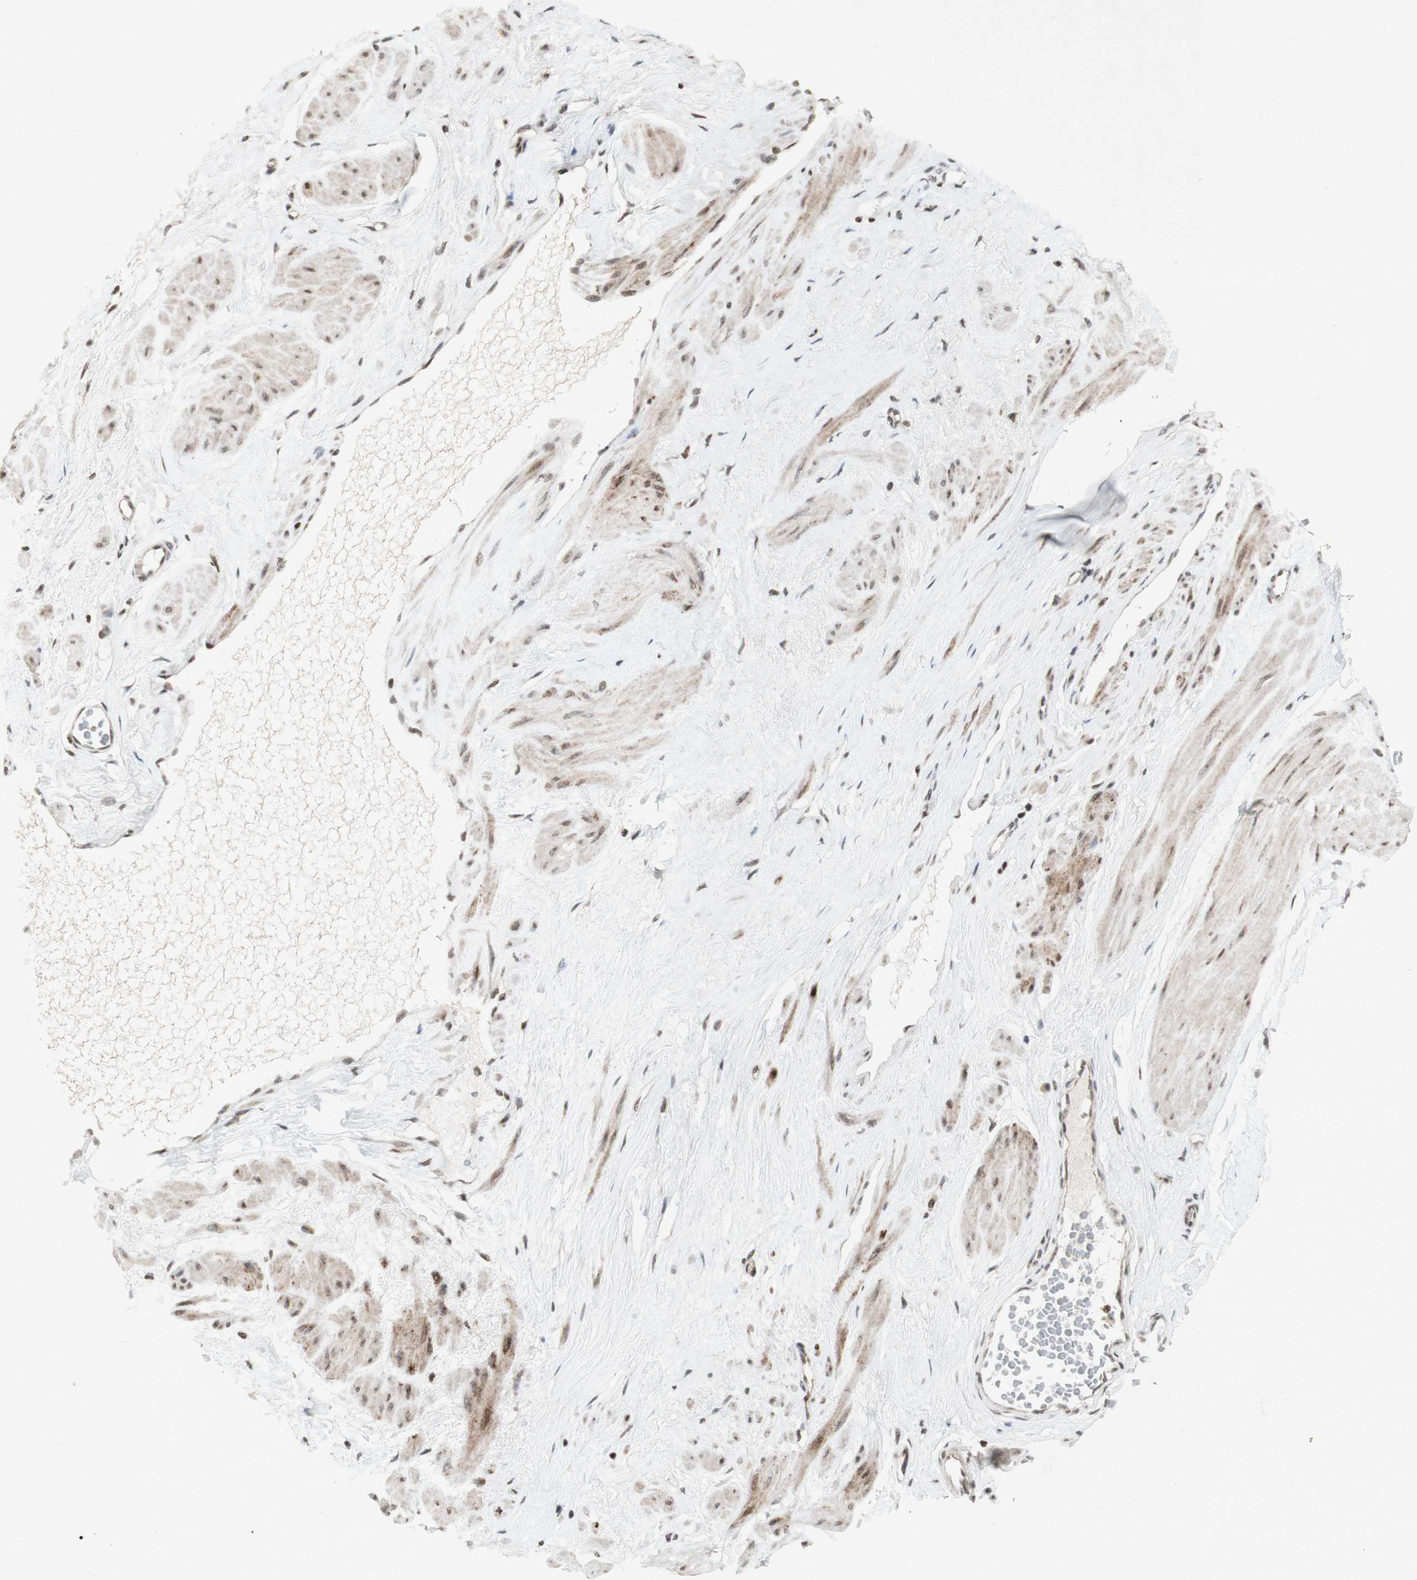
{"staining": {"intensity": "weak", "quantity": ">75%", "location": "cytoplasmic/membranous,nuclear"}, "tissue": "adipose tissue", "cell_type": "Adipocytes", "image_type": "normal", "snomed": [{"axis": "morphology", "description": "Normal tissue, NOS"}, {"axis": "topography", "description": "Soft tissue"}, {"axis": "topography", "description": "Vascular tissue"}], "caption": "Human adipose tissue stained with a brown dye shows weak cytoplasmic/membranous,nuclear positive positivity in about >75% of adipocytes.", "gene": "PLXNA1", "patient": {"sex": "female", "age": 35}}